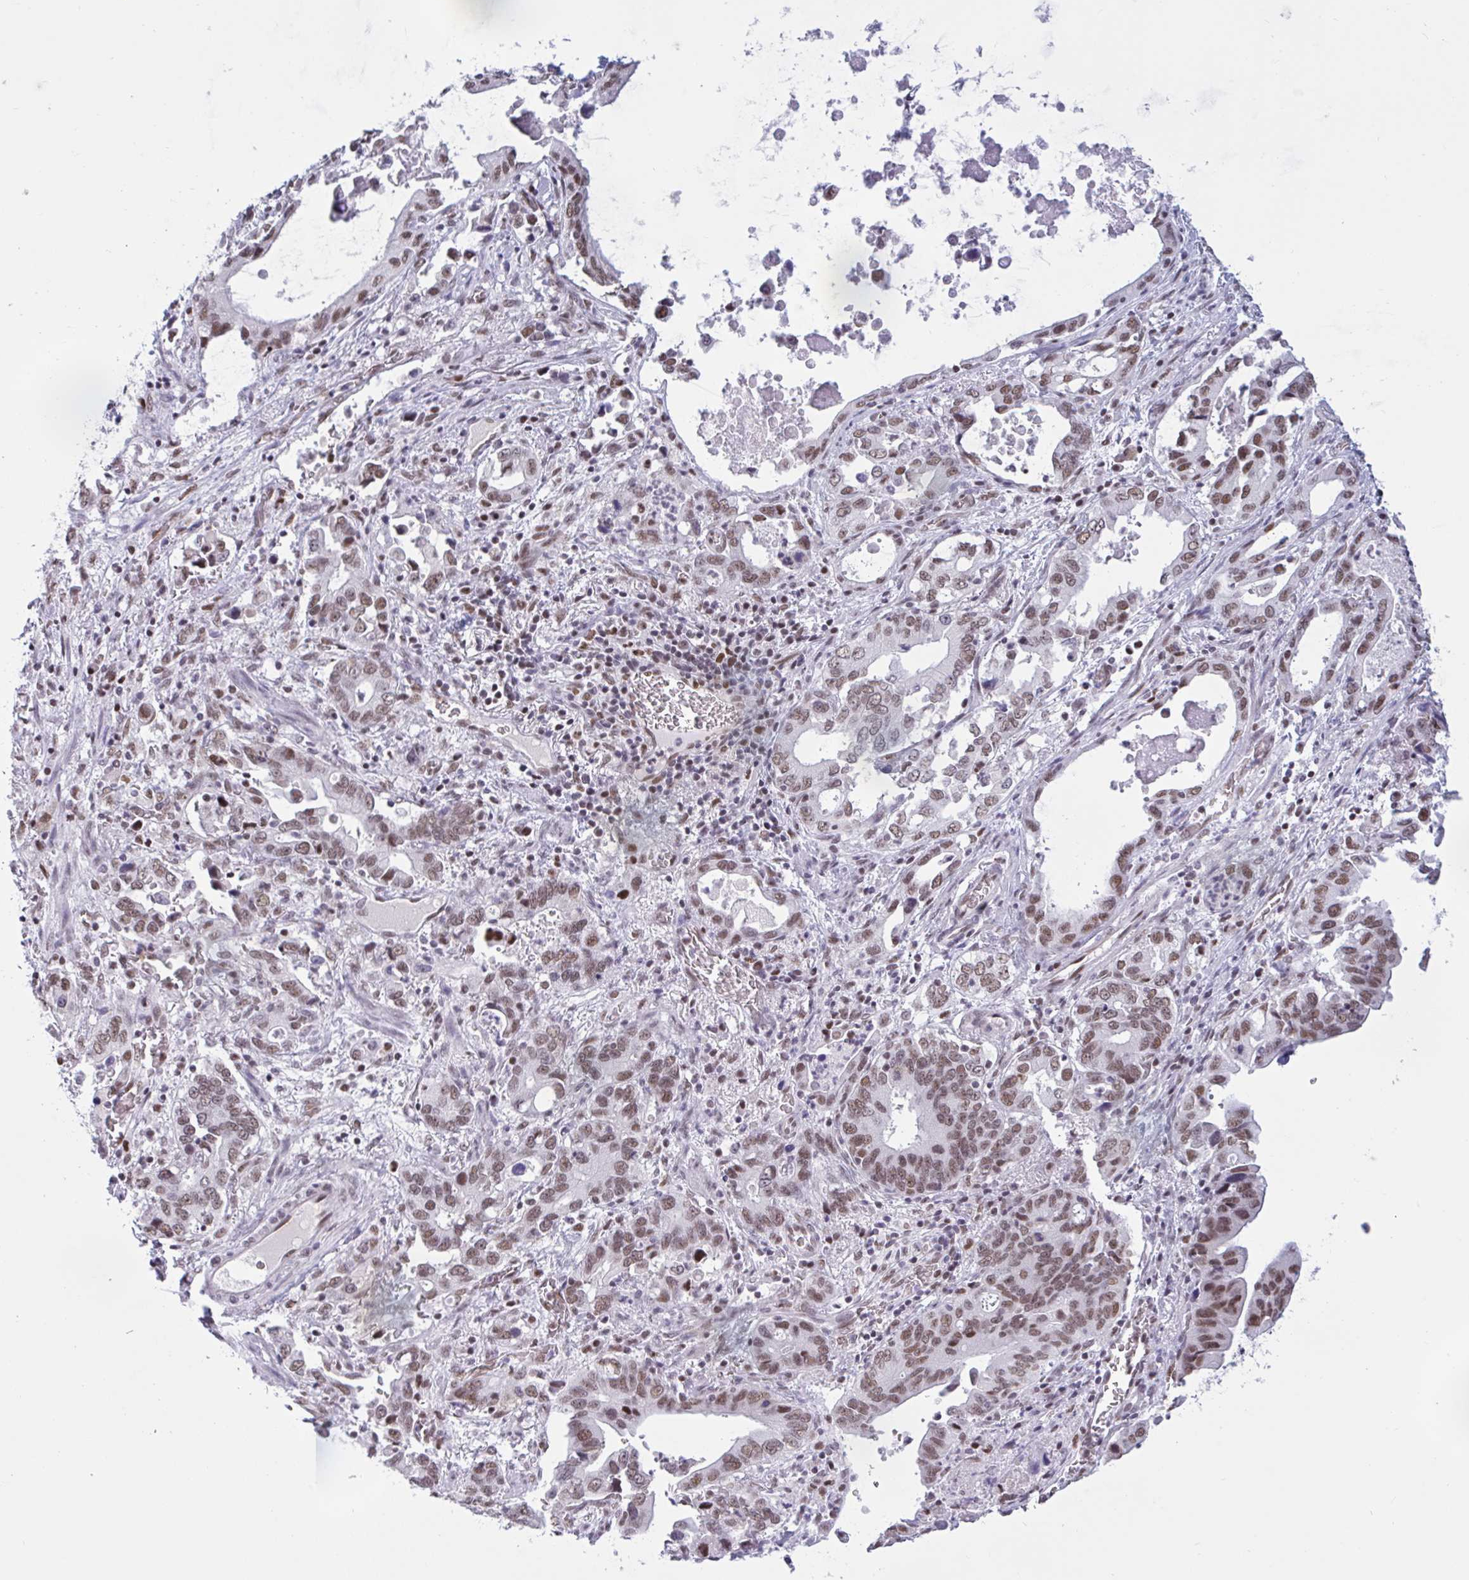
{"staining": {"intensity": "moderate", "quantity": ">75%", "location": "nuclear"}, "tissue": "stomach cancer", "cell_type": "Tumor cells", "image_type": "cancer", "snomed": [{"axis": "morphology", "description": "Adenocarcinoma, NOS"}, {"axis": "topography", "description": "Stomach, upper"}], "caption": "Stomach cancer (adenocarcinoma) tissue reveals moderate nuclear staining in about >75% of tumor cells", "gene": "CBFA2T2", "patient": {"sex": "male", "age": 74}}